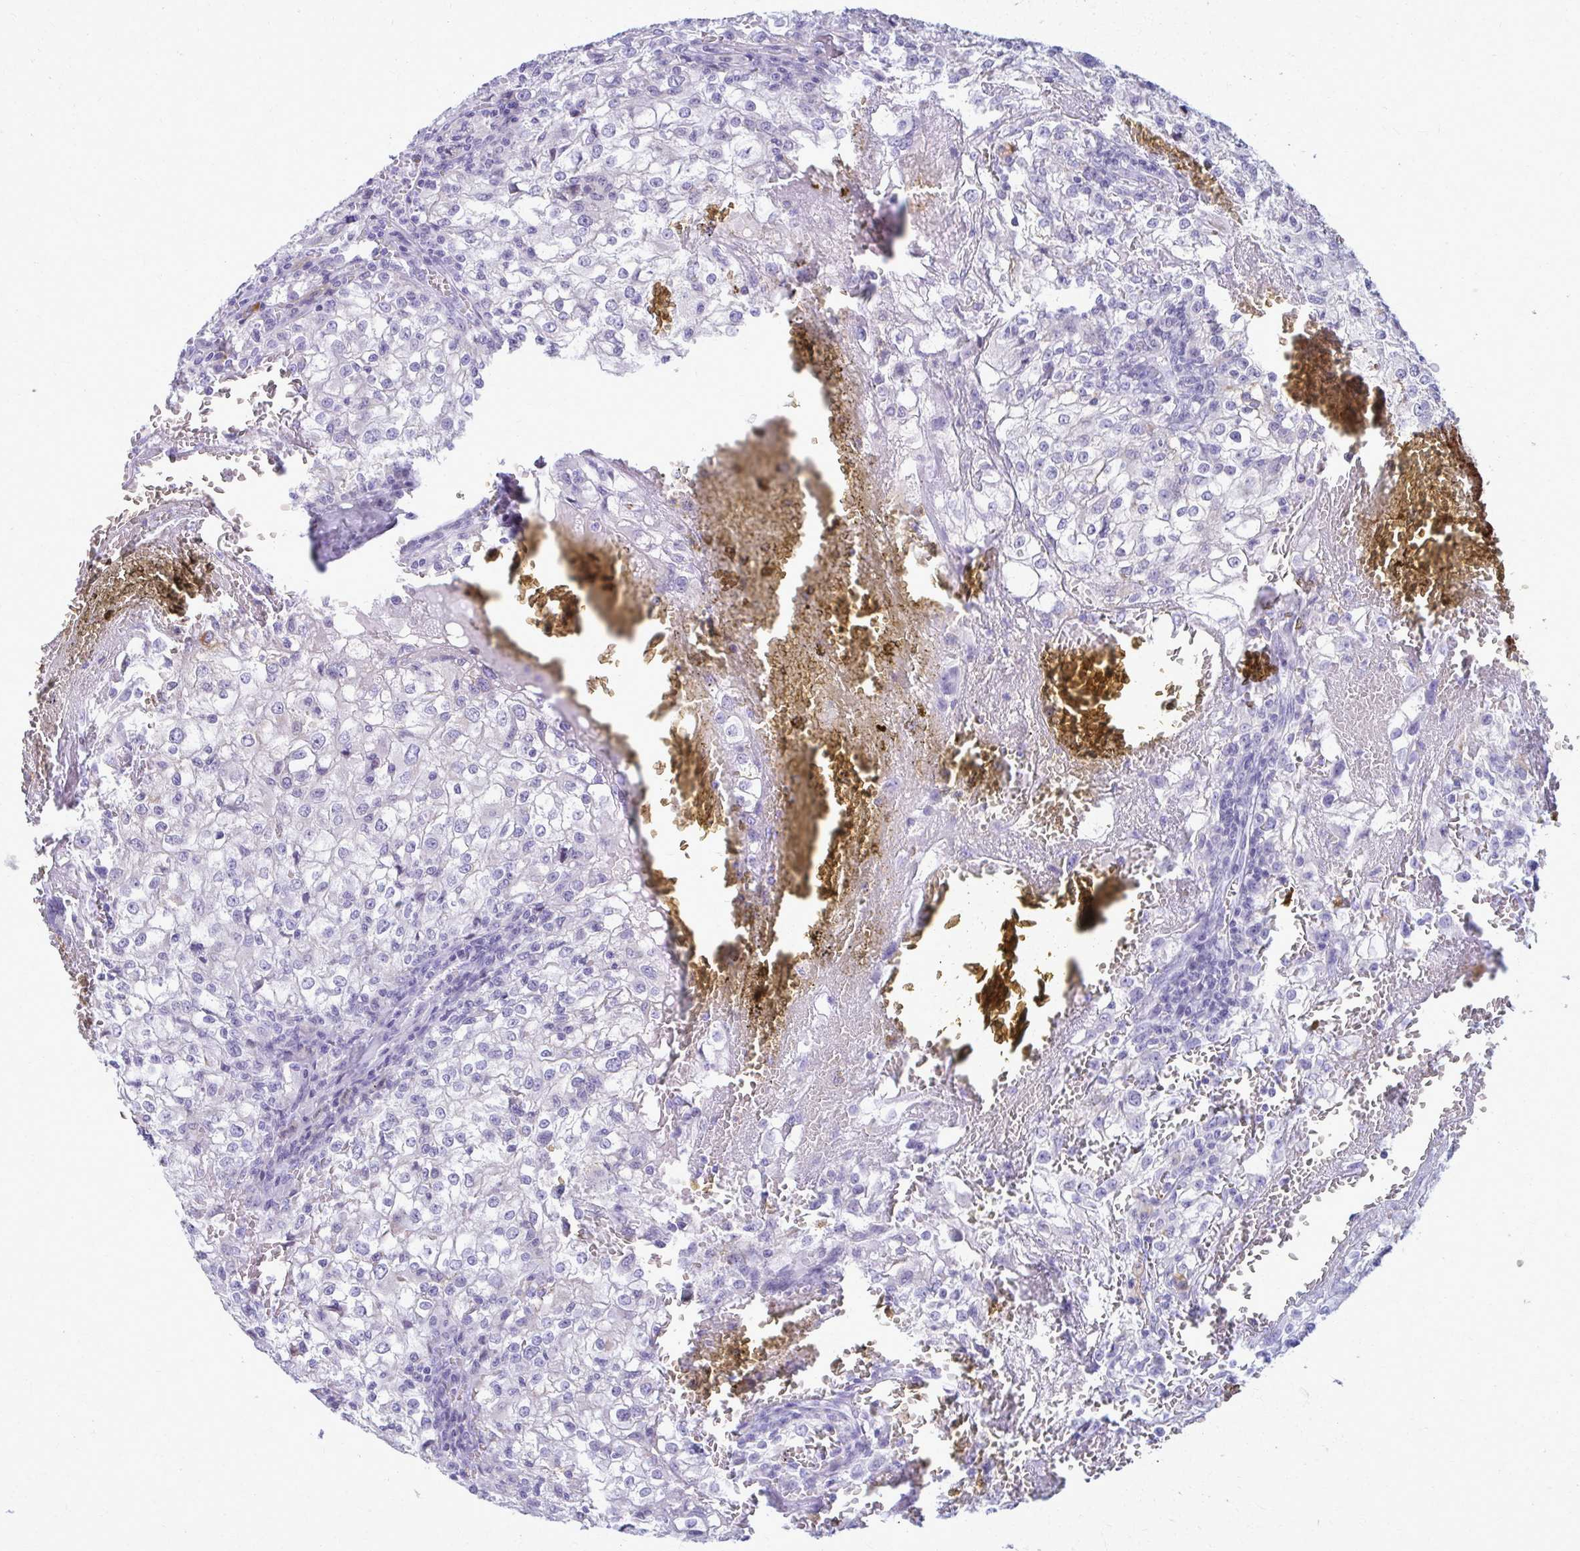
{"staining": {"intensity": "negative", "quantity": "none", "location": "none"}, "tissue": "renal cancer", "cell_type": "Tumor cells", "image_type": "cancer", "snomed": [{"axis": "morphology", "description": "Adenocarcinoma, NOS"}, {"axis": "topography", "description": "Kidney"}], "caption": "An image of adenocarcinoma (renal) stained for a protein exhibits no brown staining in tumor cells. (Brightfield microscopy of DAB immunohistochemistry (IHC) at high magnification).", "gene": "ACSM2B", "patient": {"sex": "female", "age": 74}}